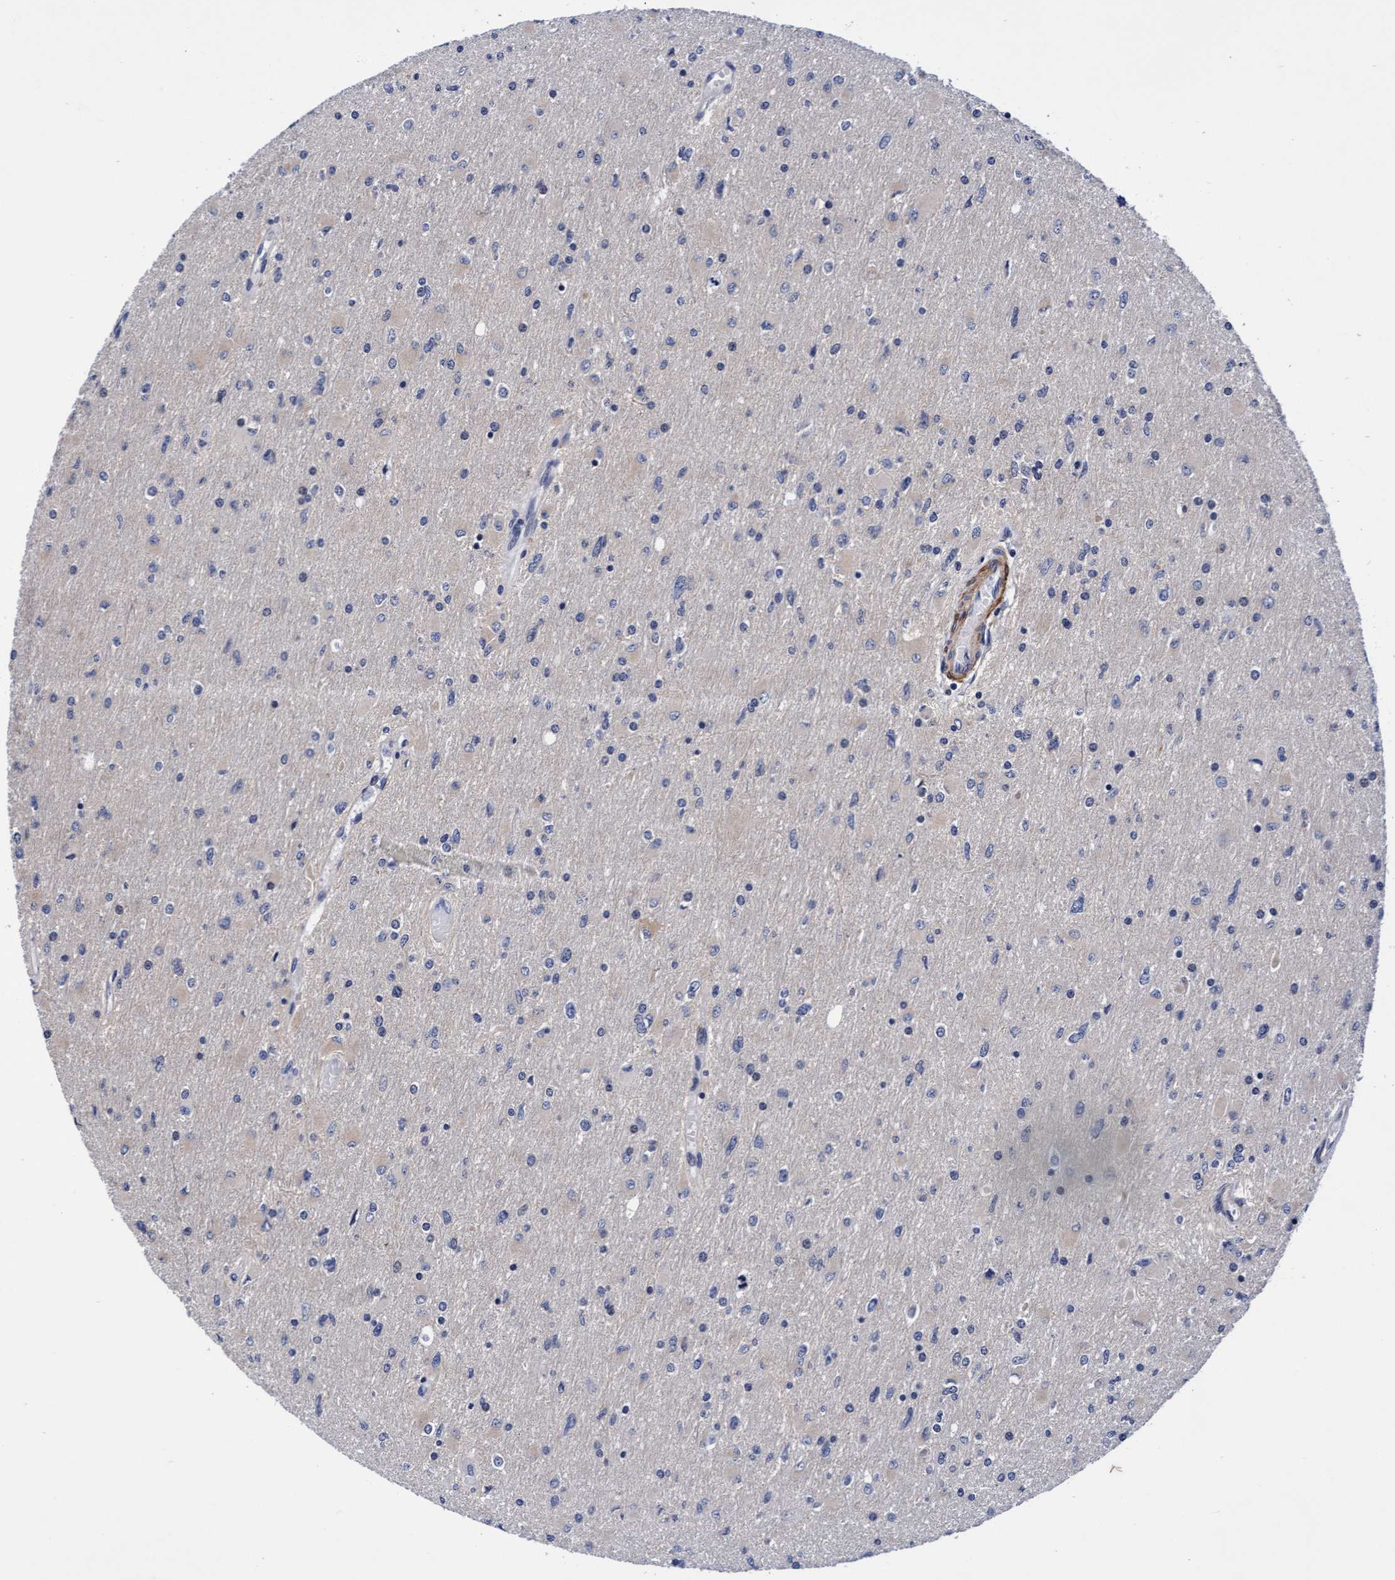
{"staining": {"intensity": "negative", "quantity": "none", "location": "none"}, "tissue": "glioma", "cell_type": "Tumor cells", "image_type": "cancer", "snomed": [{"axis": "morphology", "description": "Glioma, malignant, High grade"}, {"axis": "topography", "description": "Cerebral cortex"}], "caption": "This is an immunohistochemistry histopathology image of glioma. There is no positivity in tumor cells.", "gene": "EFCAB13", "patient": {"sex": "female", "age": 36}}